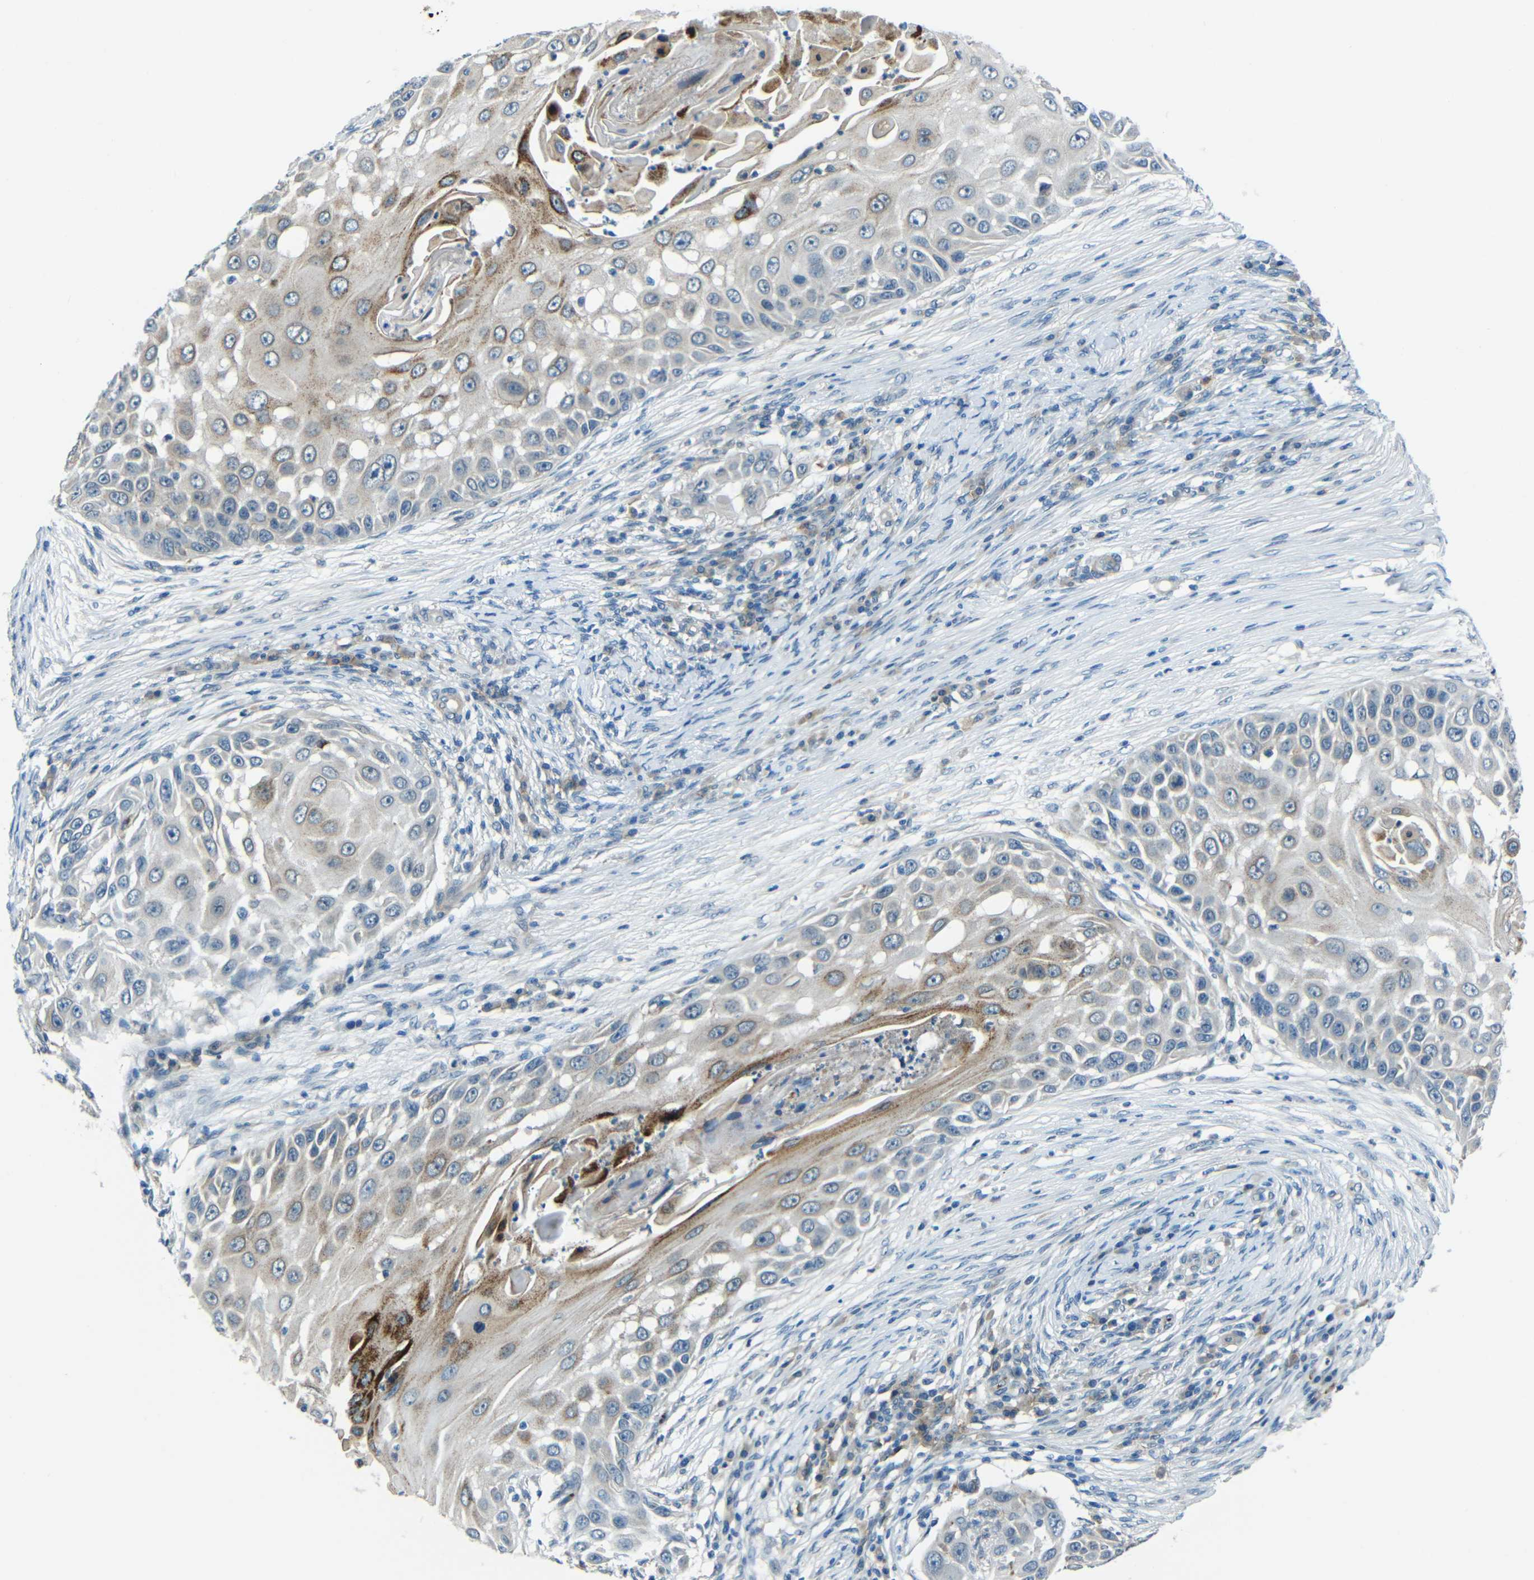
{"staining": {"intensity": "strong", "quantity": "<25%", "location": "cytoplasmic/membranous"}, "tissue": "skin cancer", "cell_type": "Tumor cells", "image_type": "cancer", "snomed": [{"axis": "morphology", "description": "Squamous cell carcinoma, NOS"}, {"axis": "topography", "description": "Skin"}], "caption": "Skin cancer stained with DAB immunohistochemistry exhibits medium levels of strong cytoplasmic/membranous expression in approximately <25% of tumor cells.", "gene": "ANKRD22", "patient": {"sex": "female", "age": 44}}